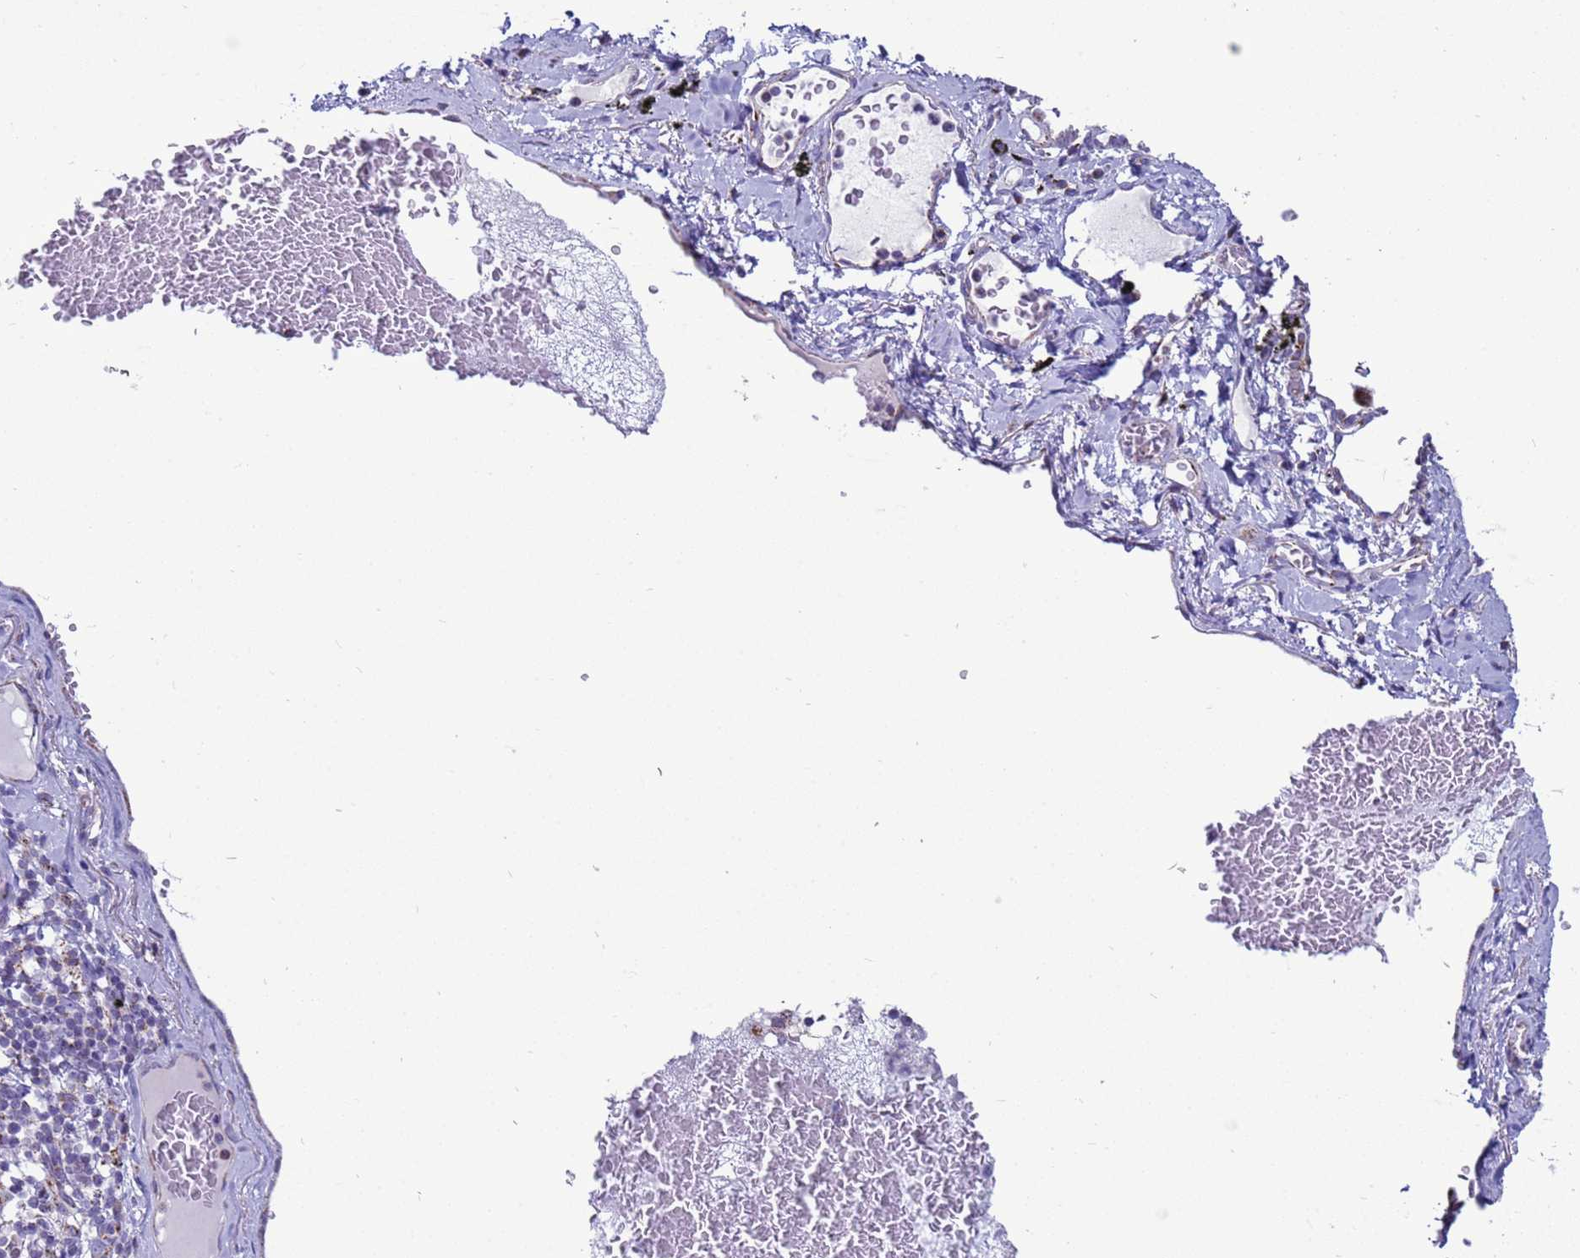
{"staining": {"intensity": "weak", "quantity": "25%-75%", "location": "cytoplasmic/membranous"}, "tissue": "lung cancer", "cell_type": "Tumor cells", "image_type": "cancer", "snomed": [{"axis": "morphology", "description": "Adenocarcinoma, NOS"}, {"axis": "topography", "description": "Lung"}], "caption": "Adenocarcinoma (lung) stained with DAB IHC displays low levels of weak cytoplasmic/membranous expression in about 25%-75% of tumor cells. The protein of interest is stained brown, and the nuclei are stained in blue (DAB IHC with brightfield microscopy, high magnification).", "gene": "NCALD", "patient": {"sex": "male", "age": 64}}